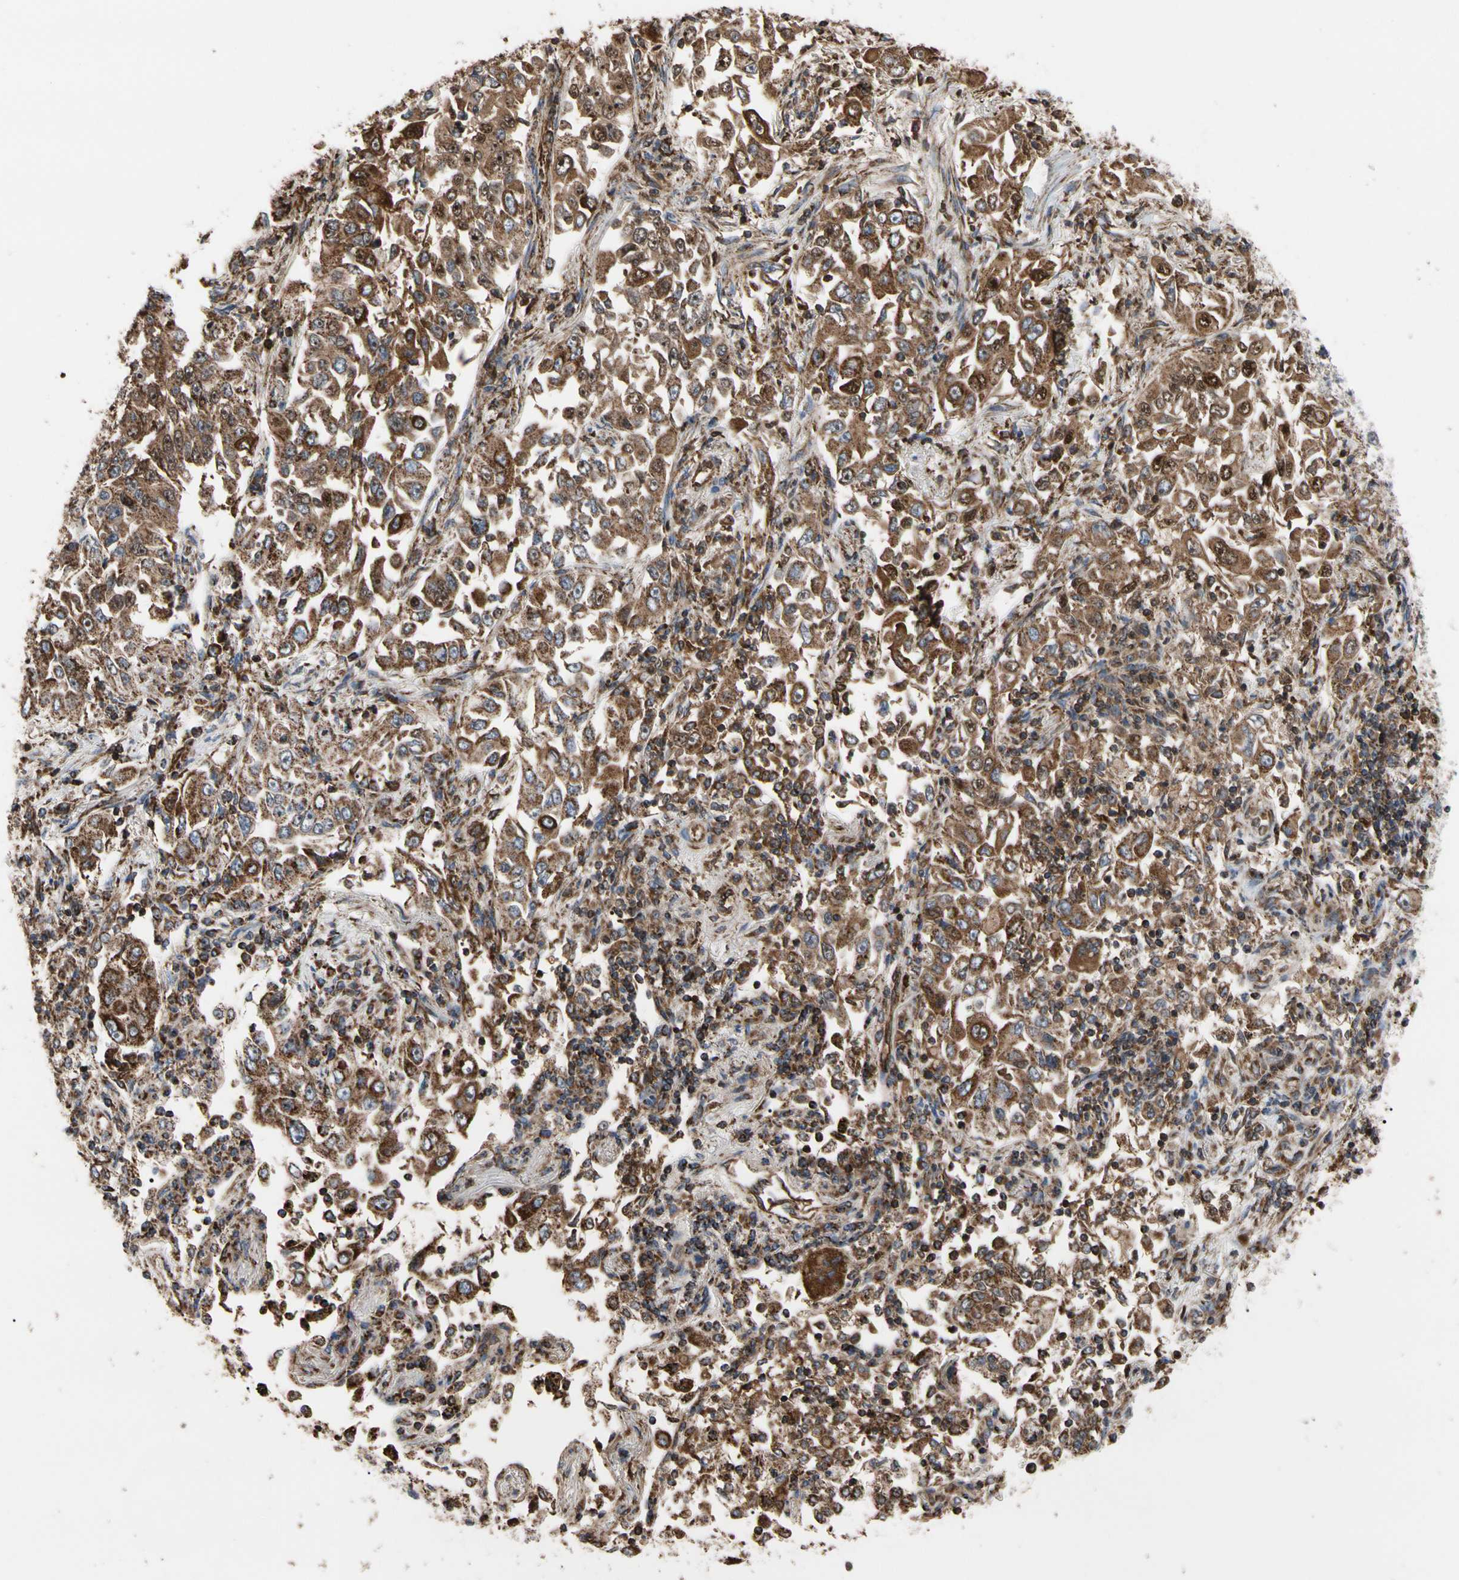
{"staining": {"intensity": "strong", "quantity": ">75%", "location": "cytoplasmic/membranous"}, "tissue": "lung cancer", "cell_type": "Tumor cells", "image_type": "cancer", "snomed": [{"axis": "morphology", "description": "Adenocarcinoma, NOS"}, {"axis": "topography", "description": "Lung"}], "caption": "A high-resolution photomicrograph shows IHC staining of lung cancer (adenocarcinoma), which exhibits strong cytoplasmic/membranous positivity in approximately >75% of tumor cells.", "gene": "FAM110B", "patient": {"sex": "male", "age": 84}}